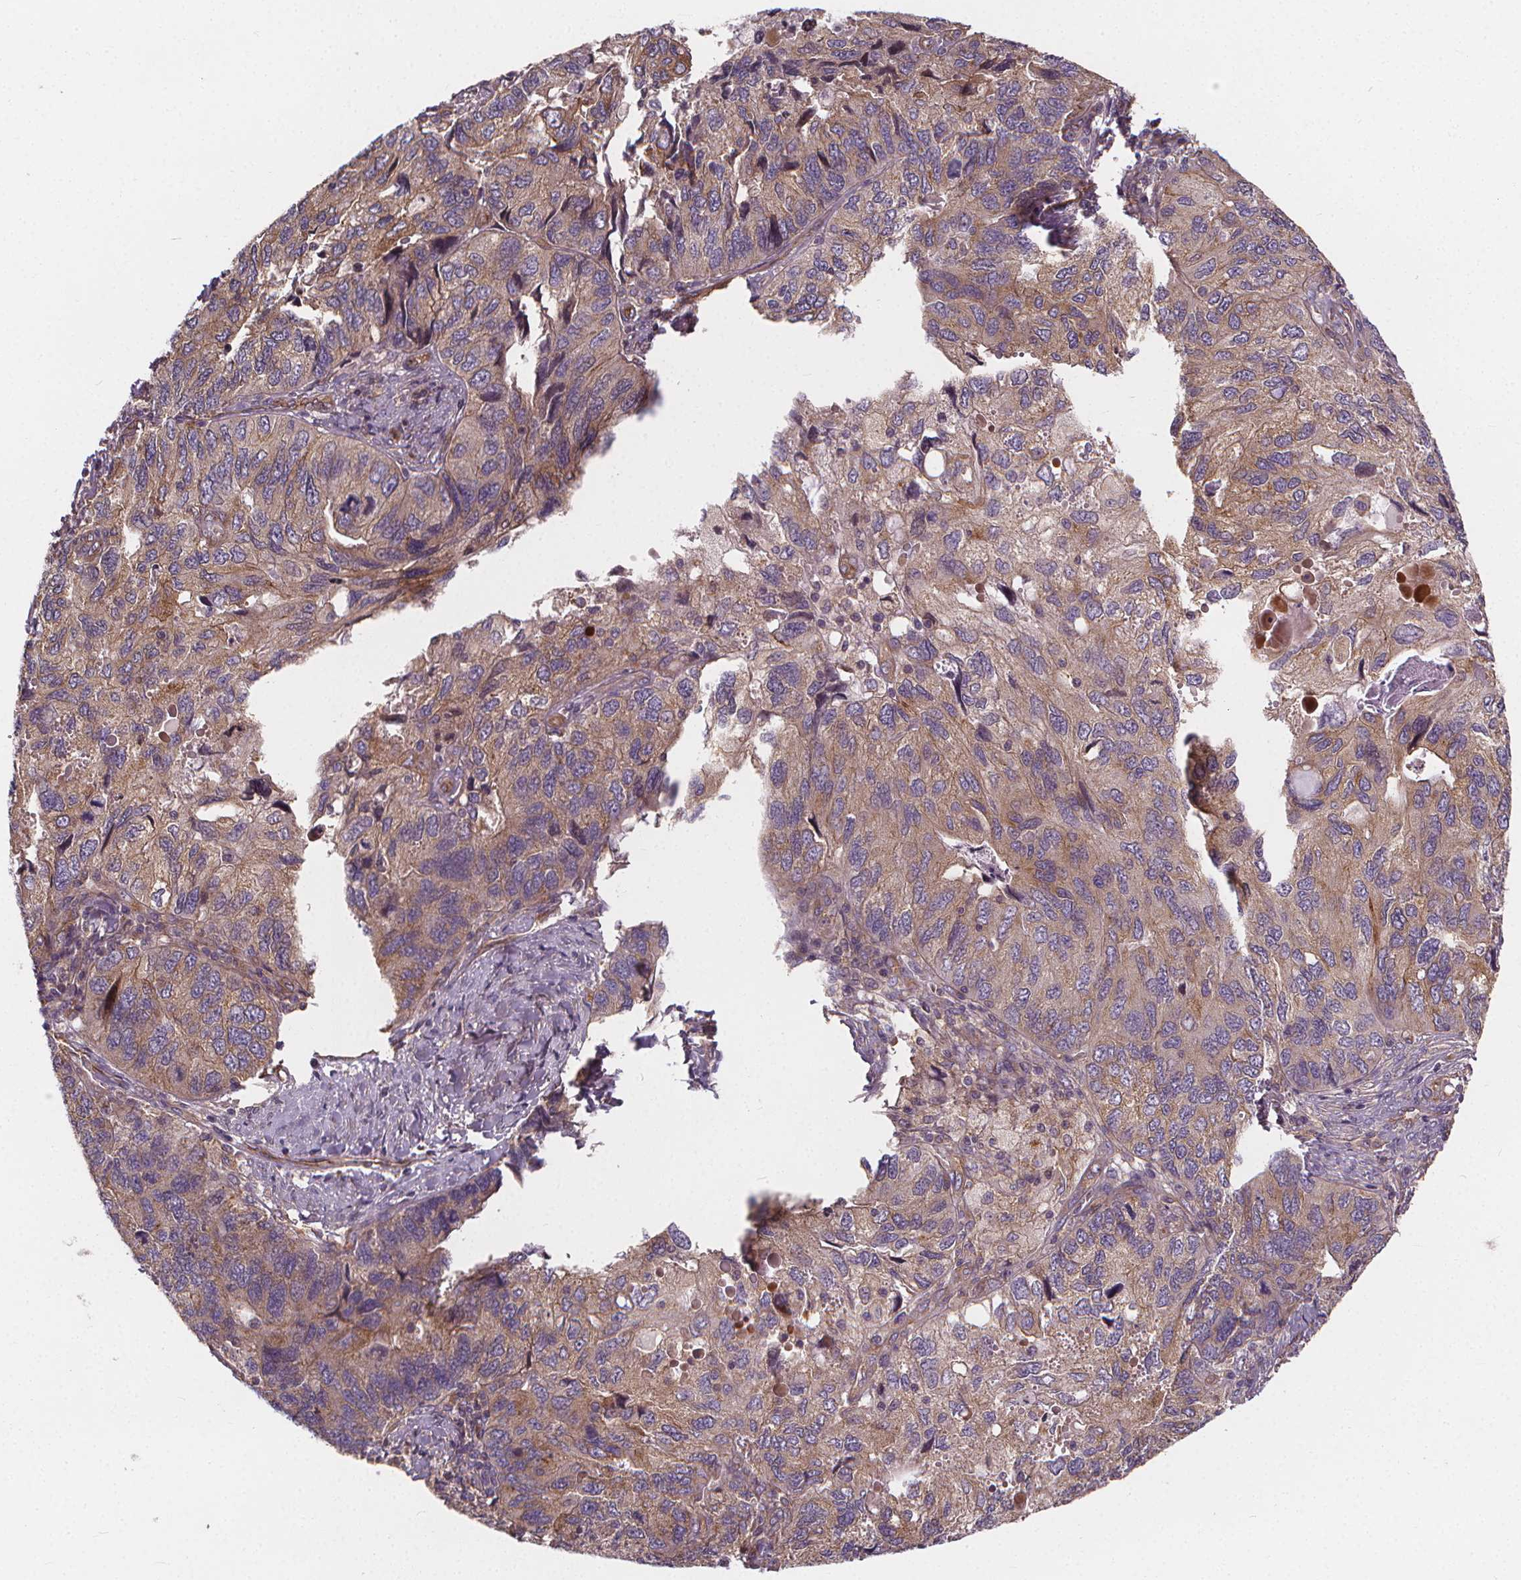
{"staining": {"intensity": "weak", "quantity": ">75%", "location": "cytoplasmic/membranous"}, "tissue": "endometrial cancer", "cell_type": "Tumor cells", "image_type": "cancer", "snomed": [{"axis": "morphology", "description": "Carcinoma, NOS"}, {"axis": "topography", "description": "Uterus"}], "caption": "This image displays endometrial cancer (carcinoma) stained with immunohistochemistry (IHC) to label a protein in brown. The cytoplasmic/membranous of tumor cells show weak positivity for the protein. Nuclei are counter-stained blue.", "gene": "CLINT1", "patient": {"sex": "female", "age": 76}}